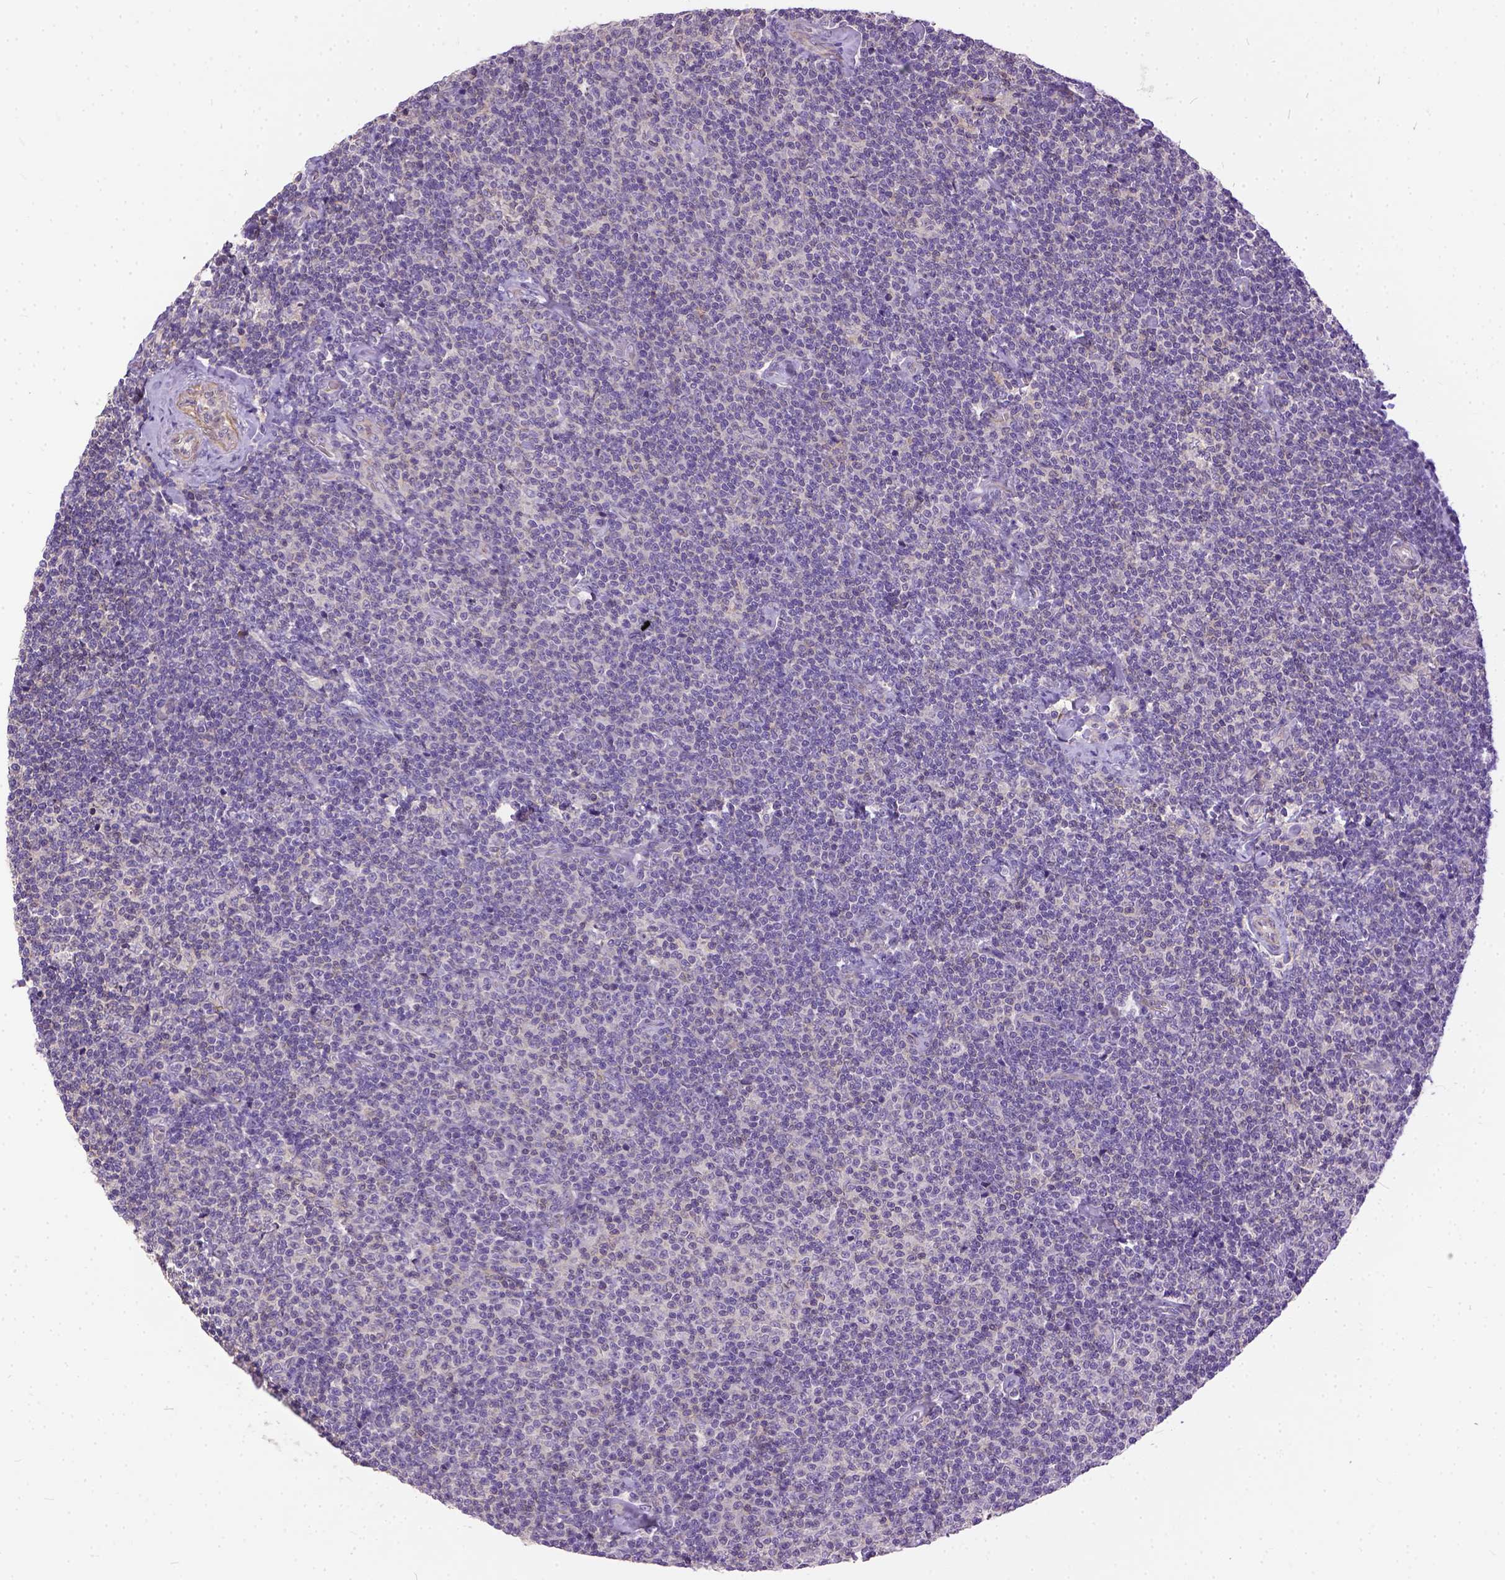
{"staining": {"intensity": "negative", "quantity": "none", "location": "none"}, "tissue": "lymphoma", "cell_type": "Tumor cells", "image_type": "cancer", "snomed": [{"axis": "morphology", "description": "Malignant lymphoma, non-Hodgkin's type, Low grade"}, {"axis": "topography", "description": "Lymph node"}], "caption": "A high-resolution photomicrograph shows IHC staining of lymphoma, which demonstrates no significant positivity in tumor cells. (DAB immunohistochemistry (IHC) visualized using brightfield microscopy, high magnification).", "gene": "BANF2", "patient": {"sex": "male", "age": 81}}